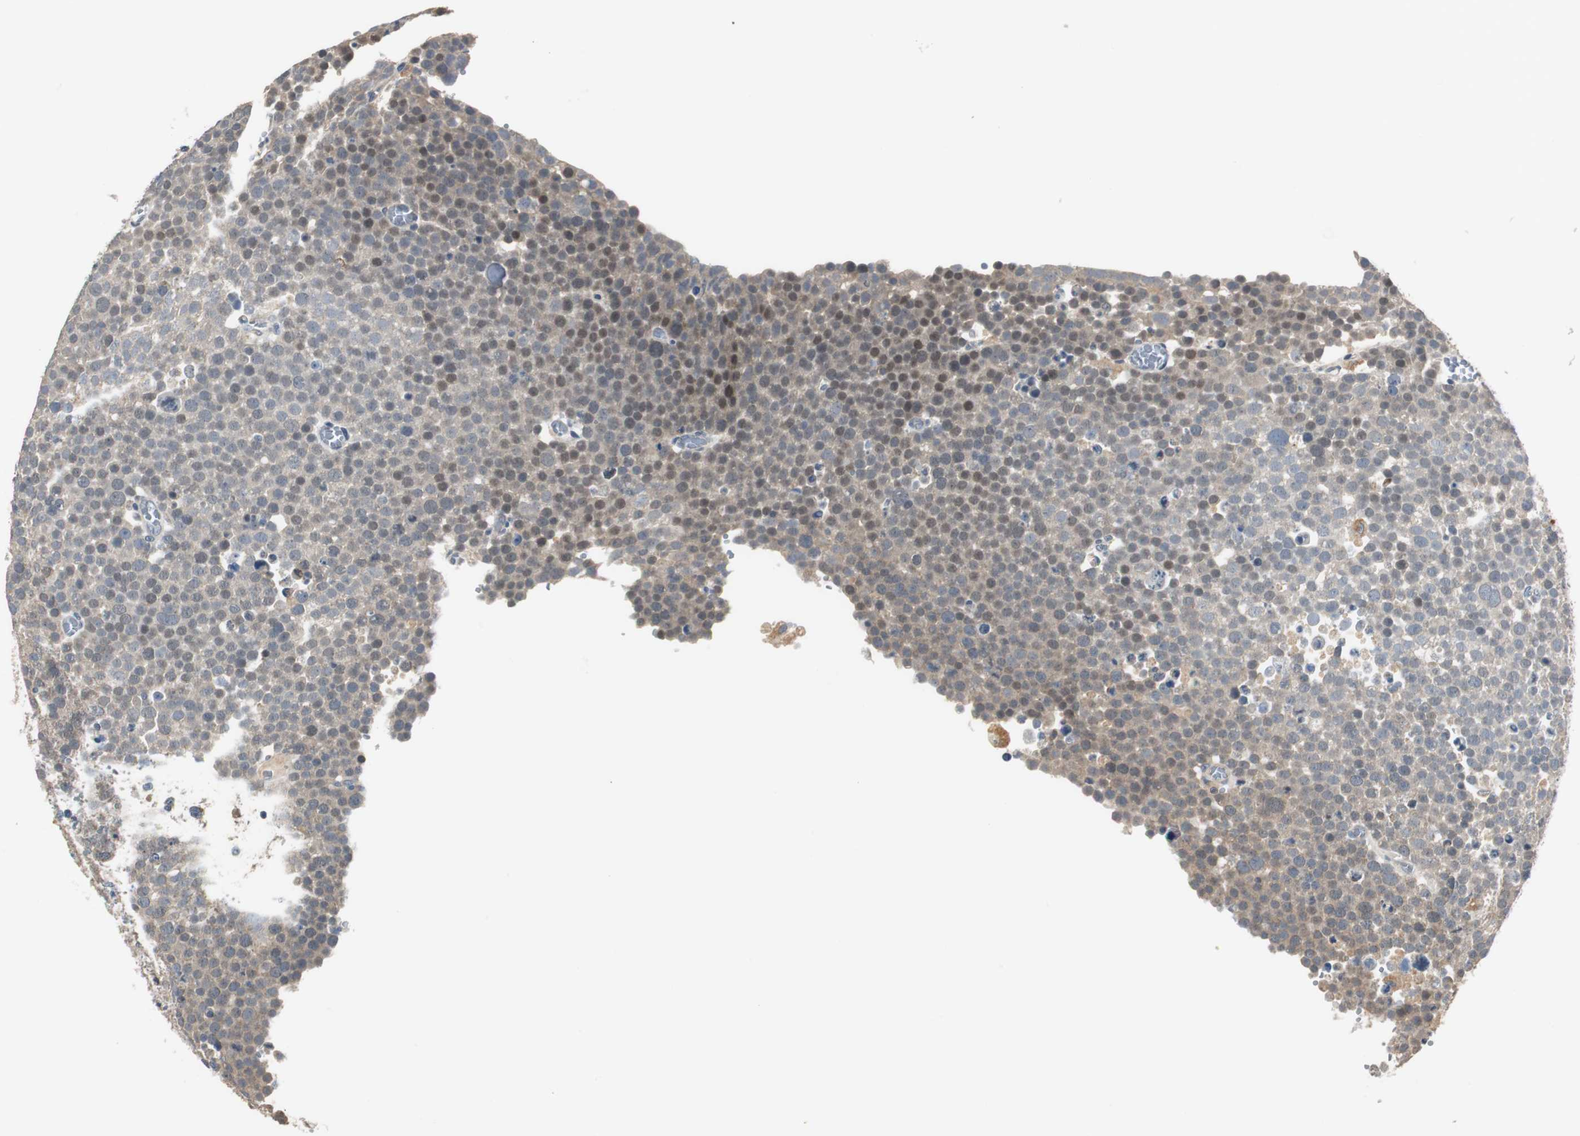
{"staining": {"intensity": "weak", "quantity": ">75%", "location": "cytoplasmic/membranous"}, "tissue": "testis cancer", "cell_type": "Tumor cells", "image_type": "cancer", "snomed": [{"axis": "morphology", "description": "Seminoma, NOS"}, {"axis": "topography", "description": "Testis"}], "caption": "Human testis cancer stained for a protein (brown) reveals weak cytoplasmic/membranous positive positivity in approximately >75% of tumor cells.", "gene": "MYT1", "patient": {"sex": "male", "age": 71}}